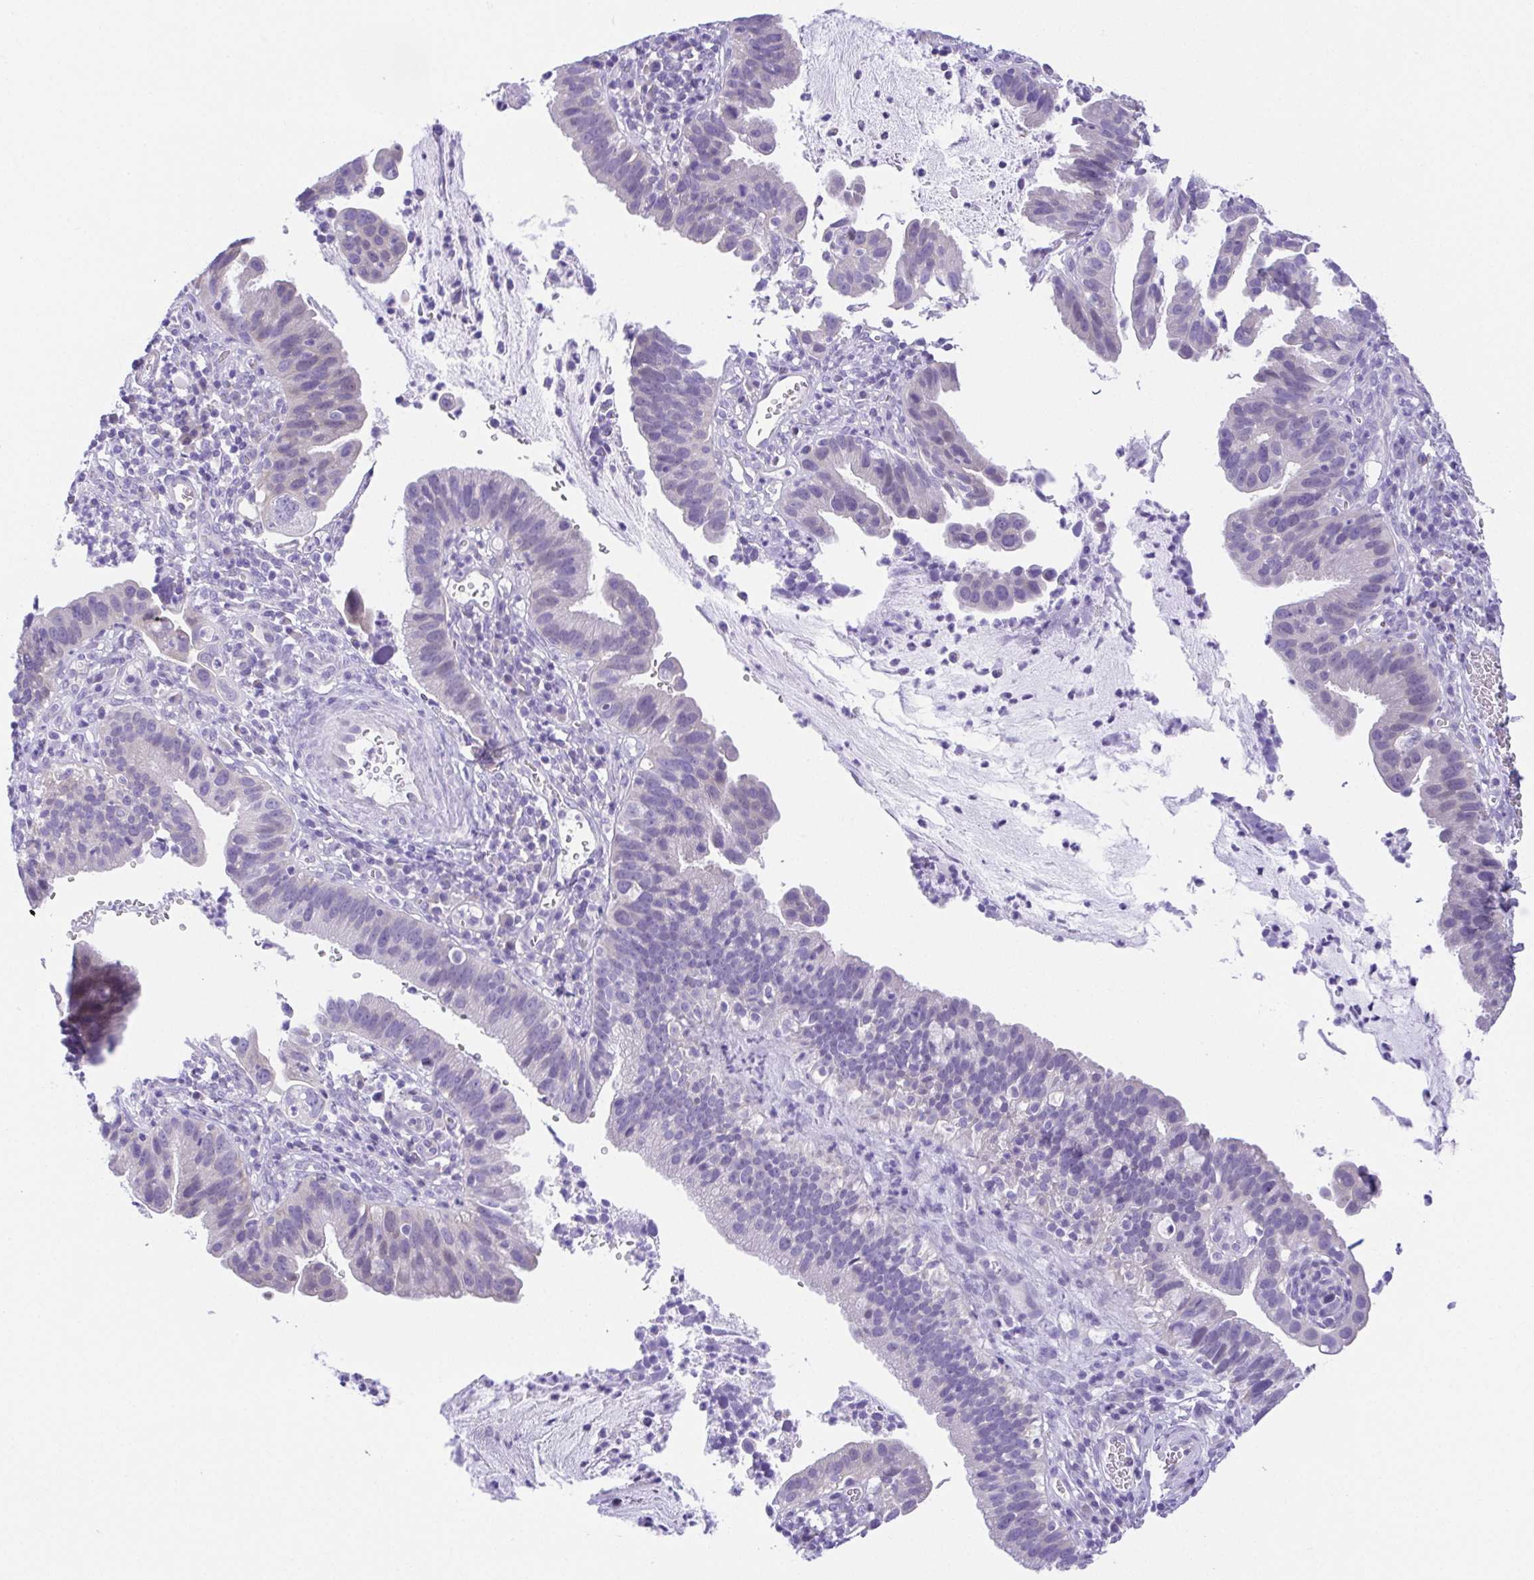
{"staining": {"intensity": "negative", "quantity": "none", "location": "none"}, "tissue": "cervical cancer", "cell_type": "Tumor cells", "image_type": "cancer", "snomed": [{"axis": "morphology", "description": "Adenocarcinoma, NOS"}, {"axis": "topography", "description": "Cervix"}], "caption": "The image reveals no staining of tumor cells in cervical cancer (adenocarcinoma).", "gene": "LUZP4", "patient": {"sex": "female", "age": 34}}